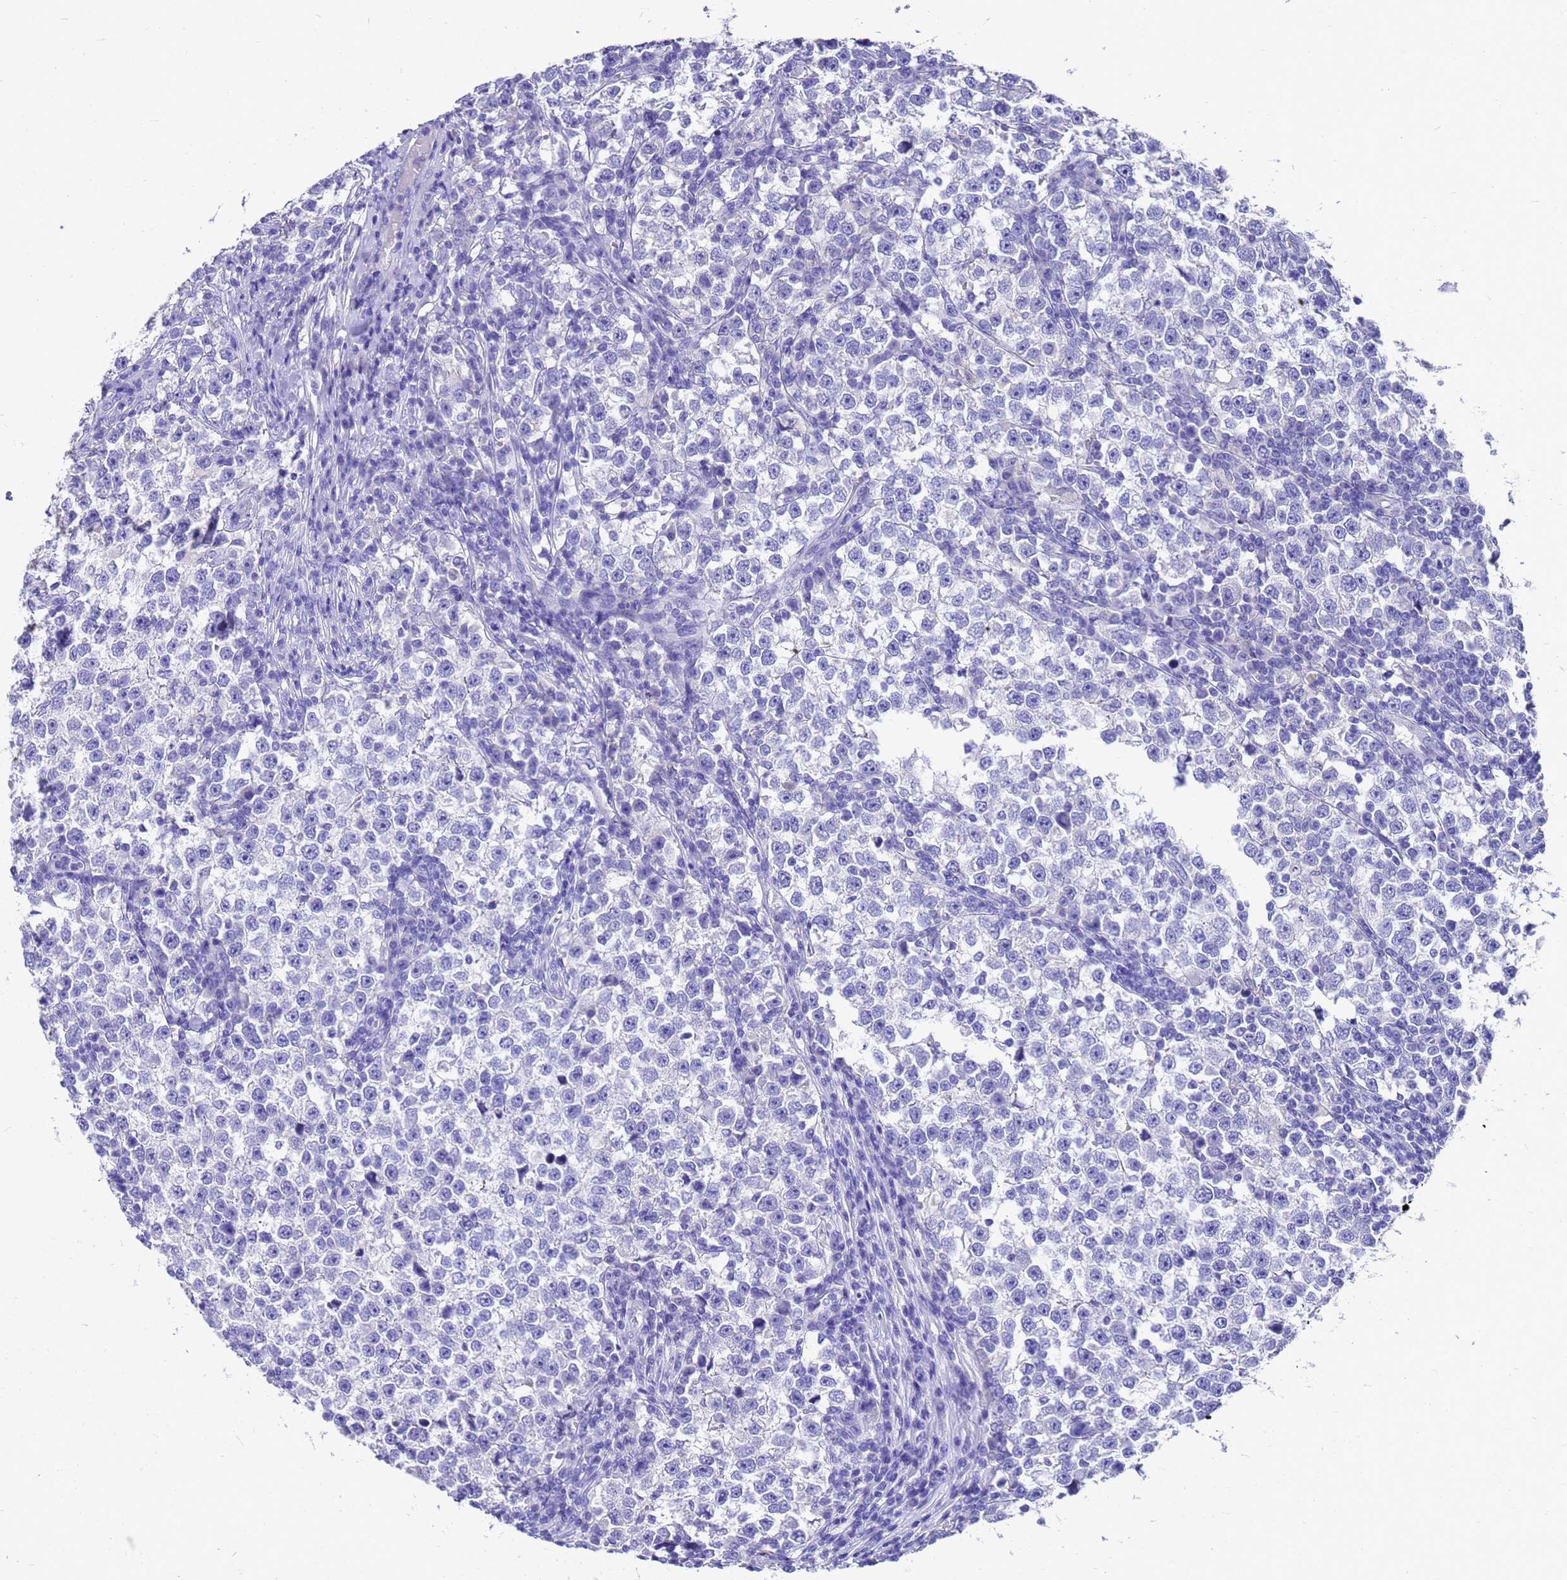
{"staining": {"intensity": "negative", "quantity": "none", "location": "none"}, "tissue": "testis cancer", "cell_type": "Tumor cells", "image_type": "cancer", "snomed": [{"axis": "morphology", "description": "Normal tissue, NOS"}, {"axis": "morphology", "description": "Seminoma, NOS"}, {"axis": "topography", "description": "Testis"}], "caption": "Human seminoma (testis) stained for a protein using IHC demonstrates no staining in tumor cells.", "gene": "MS4A13", "patient": {"sex": "male", "age": 43}}